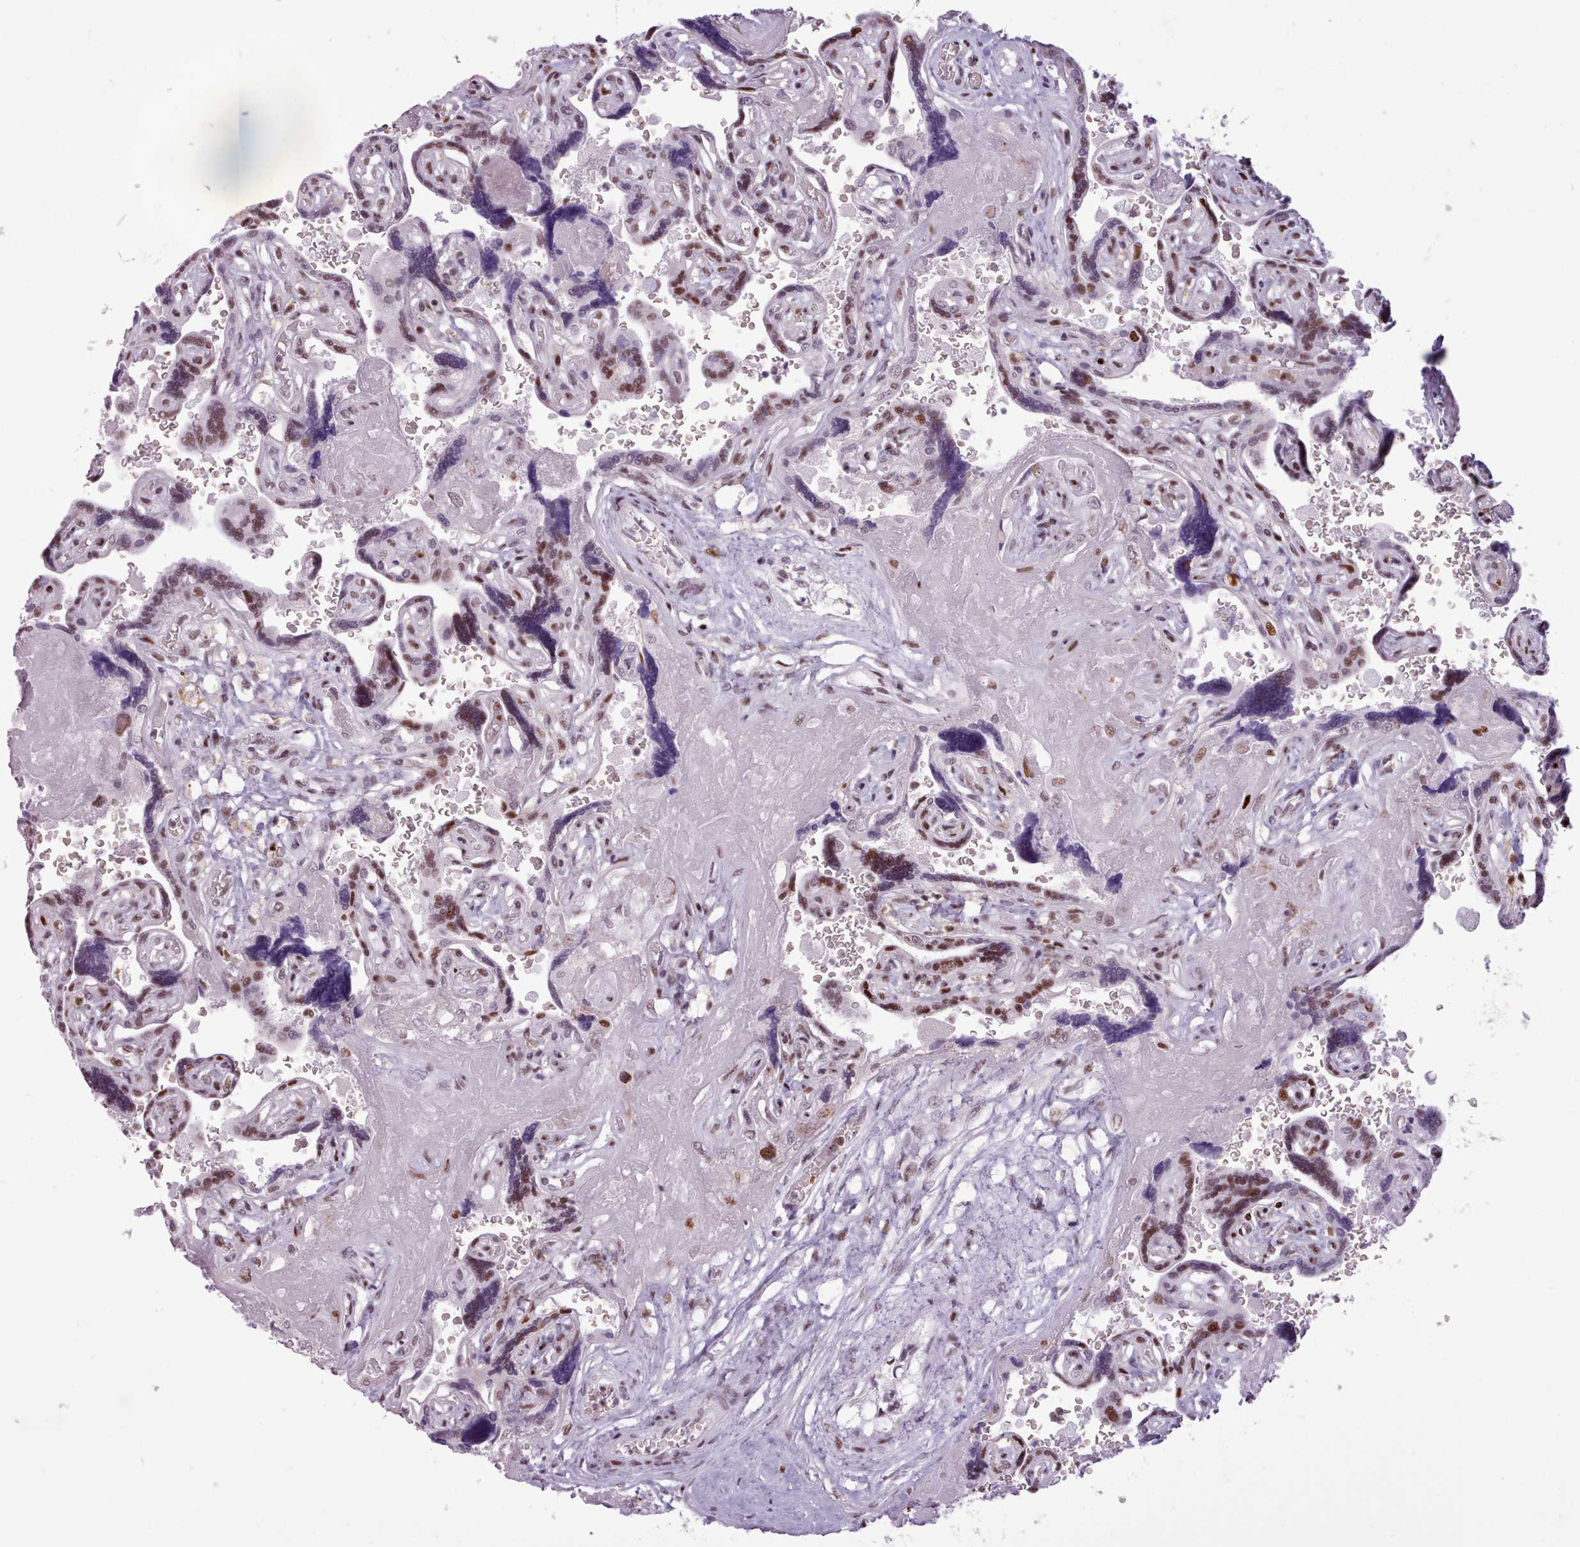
{"staining": {"intensity": "moderate", "quantity": ">75%", "location": "nuclear"}, "tissue": "placenta", "cell_type": "Trophoblastic cells", "image_type": "normal", "snomed": [{"axis": "morphology", "description": "Normal tissue, NOS"}, {"axis": "topography", "description": "Placenta"}], "caption": "Benign placenta reveals moderate nuclear staining in about >75% of trophoblastic cells, visualized by immunohistochemistry.", "gene": "SRSF4", "patient": {"sex": "female", "age": 32}}